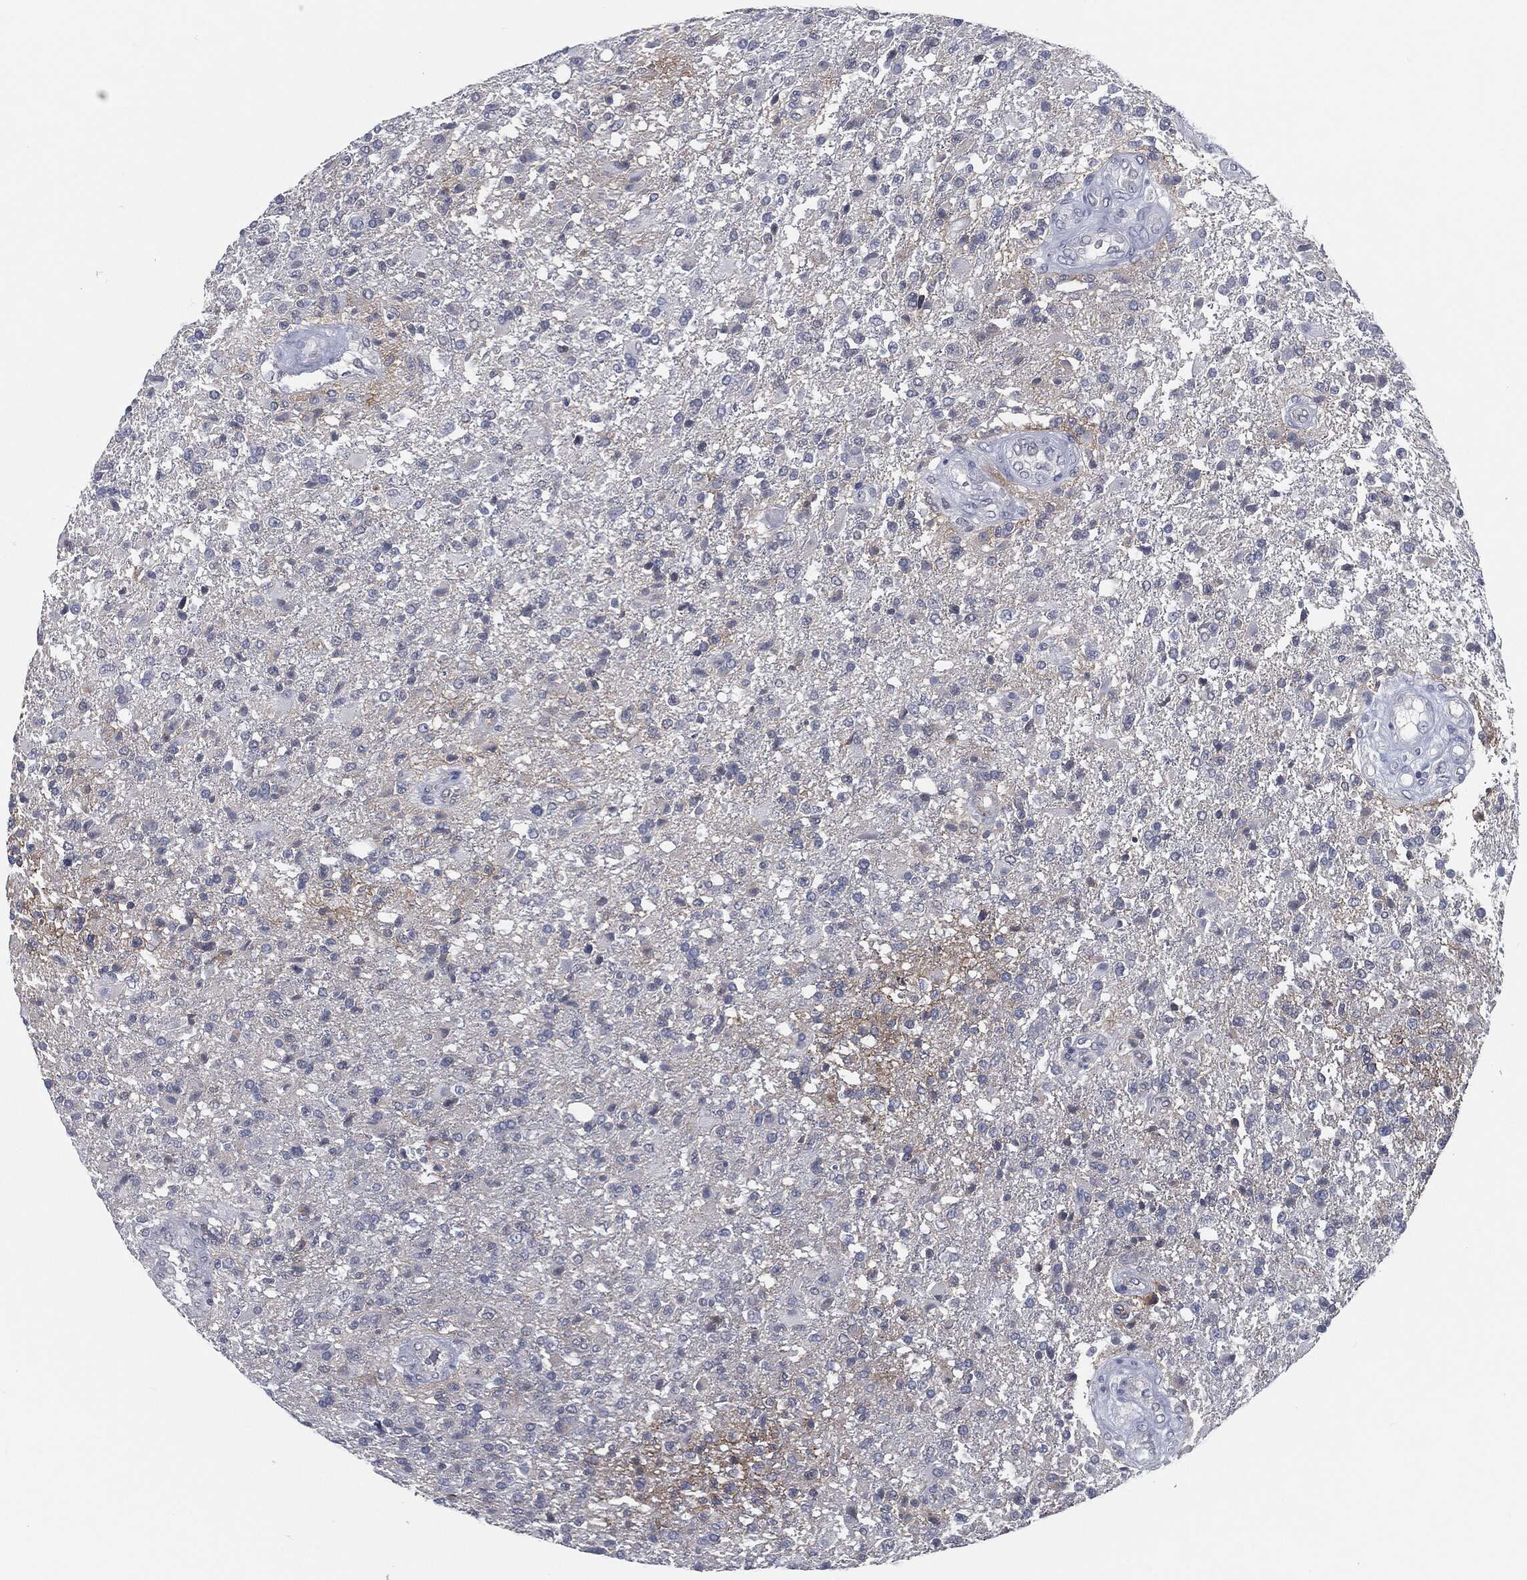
{"staining": {"intensity": "negative", "quantity": "none", "location": "none"}, "tissue": "glioma", "cell_type": "Tumor cells", "image_type": "cancer", "snomed": [{"axis": "morphology", "description": "Glioma, malignant, High grade"}, {"axis": "topography", "description": "Brain"}], "caption": "DAB (3,3'-diaminobenzidine) immunohistochemical staining of human glioma shows no significant staining in tumor cells.", "gene": "PROM1", "patient": {"sex": "male", "age": 56}}